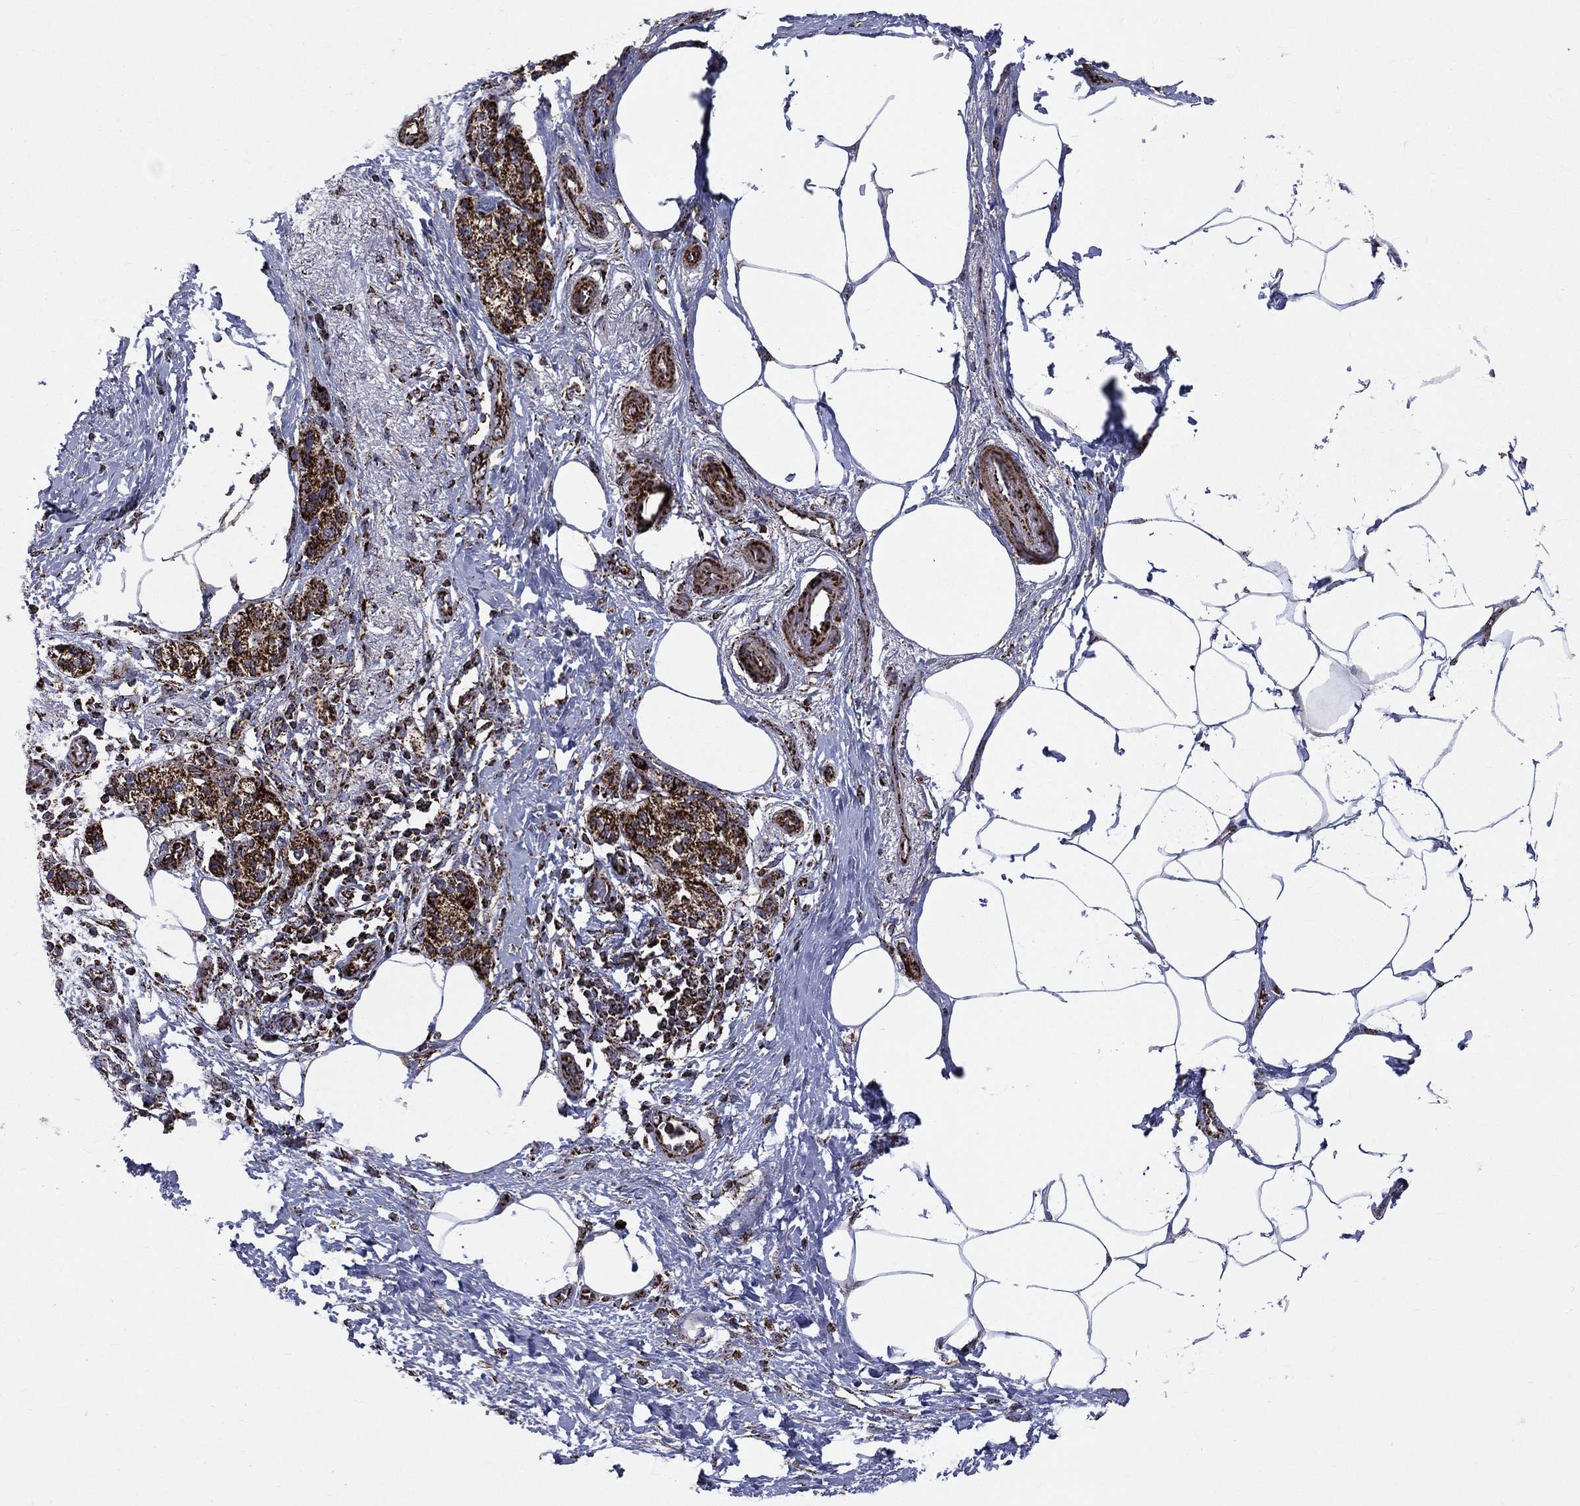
{"staining": {"intensity": "strong", "quantity": ">75%", "location": "cytoplasmic/membranous"}, "tissue": "pancreatic cancer", "cell_type": "Tumor cells", "image_type": "cancer", "snomed": [{"axis": "morphology", "description": "Adenocarcinoma, NOS"}, {"axis": "topography", "description": "Pancreas"}], "caption": "Immunohistochemistry (IHC) micrograph of pancreatic cancer (adenocarcinoma) stained for a protein (brown), which displays high levels of strong cytoplasmic/membranous positivity in about >75% of tumor cells.", "gene": "GOT2", "patient": {"sex": "female", "age": 72}}